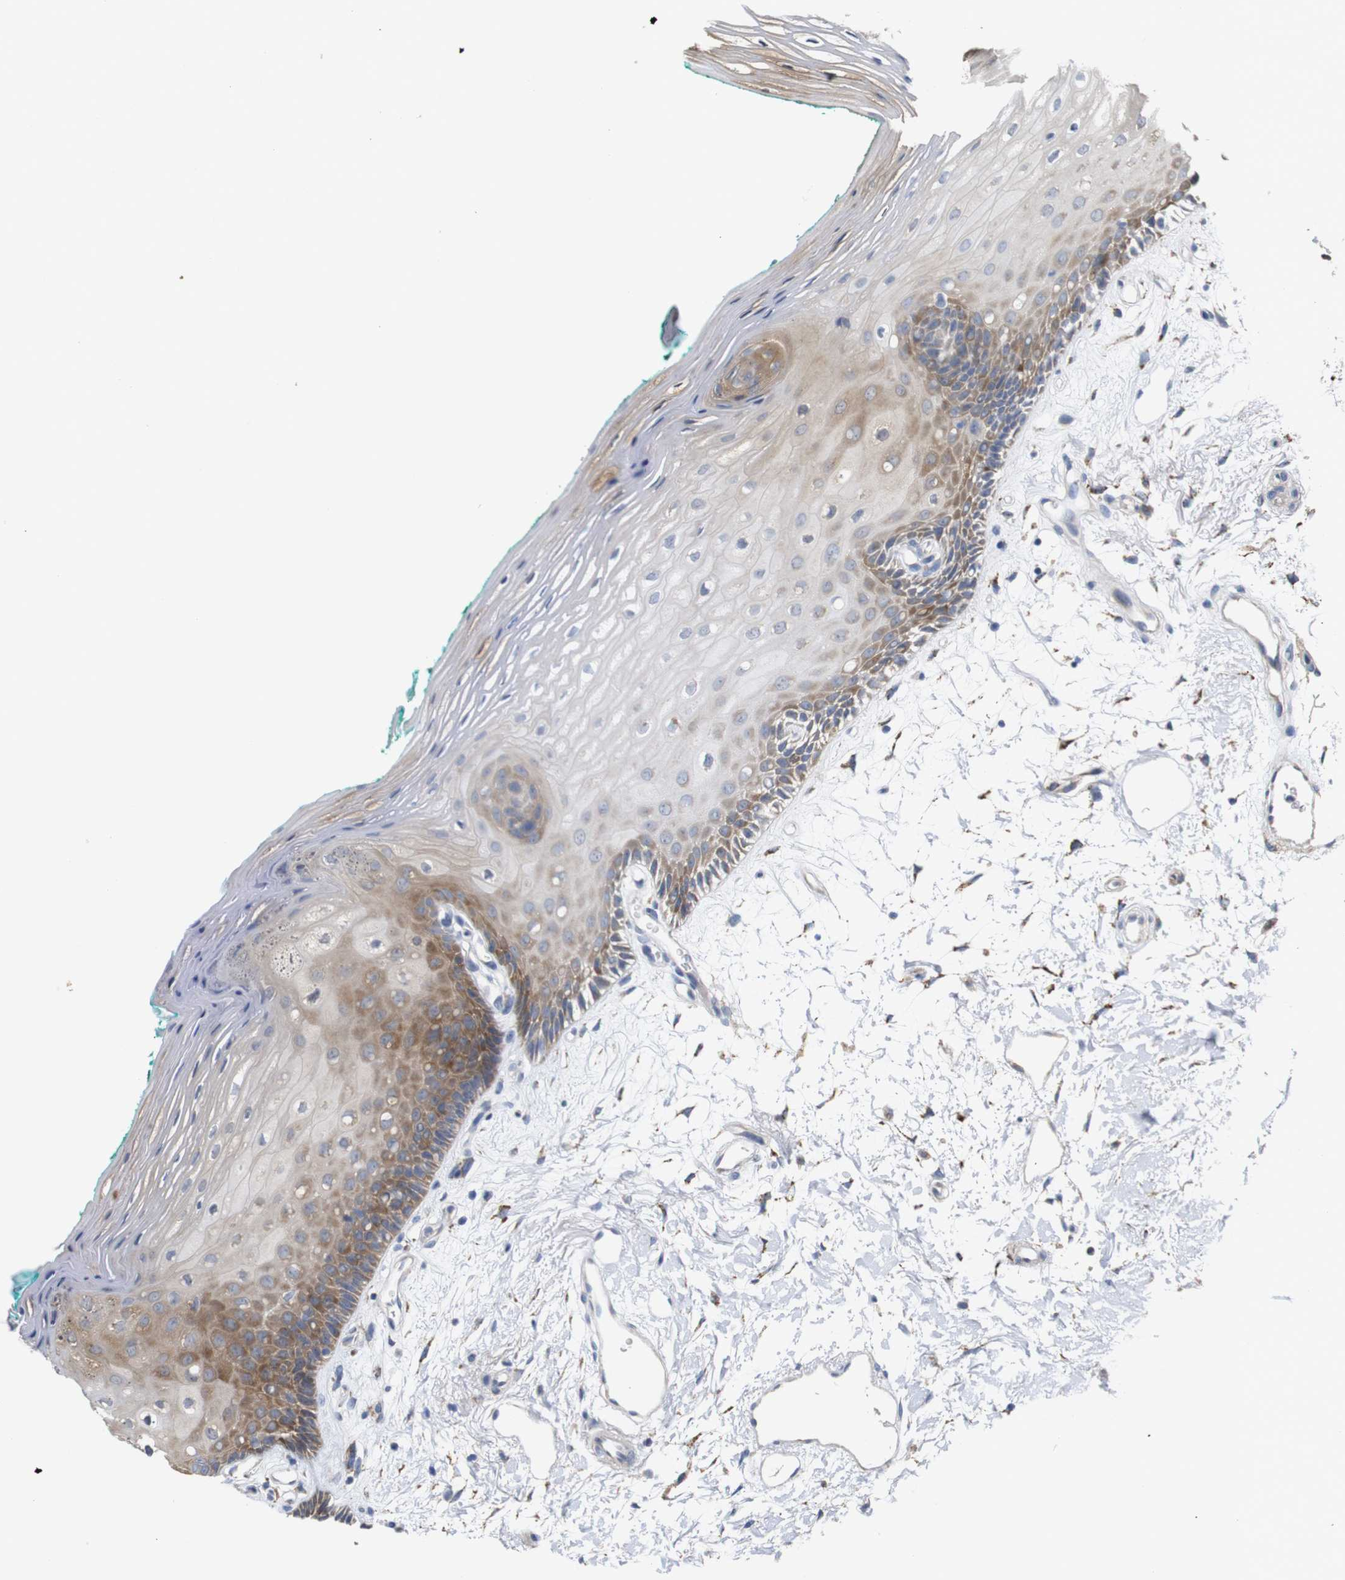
{"staining": {"intensity": "moderate", "quantity": "<25%", "location": "cytoplasmic/membranous"}, "tissue": "oral mucosa", "cell_type": "Squamous epithelial cells", "image_type": "normal", "snomed": [{"axis": "morphology", "description": "Normal tissue, NOS"}, {"axis": "topography", "description": "Skeletal muscle"}, {"axis": "topography", "description": "Oral tissue"}, {"axis": "topography", "description": "Peripheral nerve tissue"}], "caption": "DAB (3,3'-diaminobenzidine) immunohistochemical staining of benign human oral mucosa demonstrates moderate cytoplasmic/membranous protein positivity in about <25% of squamous epithelial cells.", "gene": "PTPRR", "patient": {"sex": "female", "age": 84}}